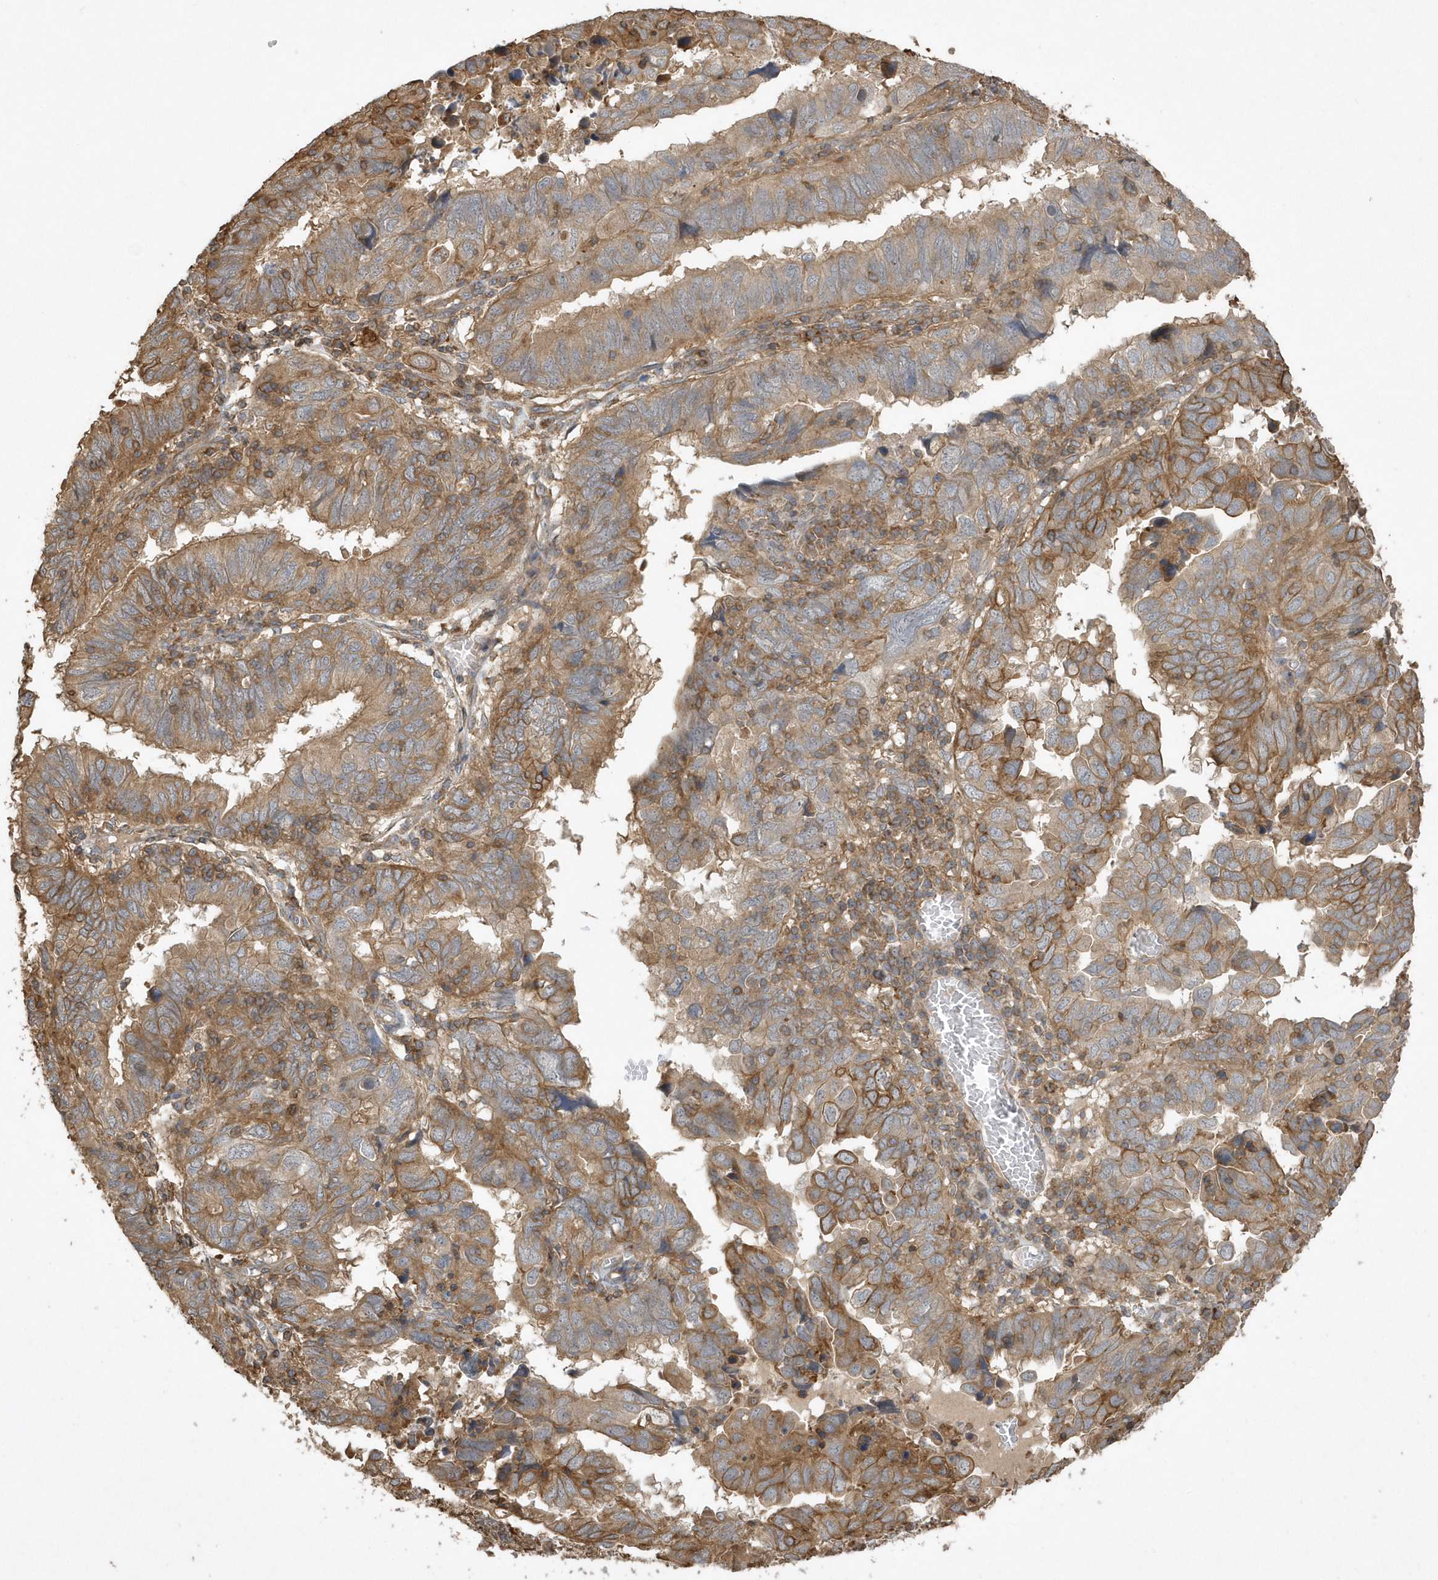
{"staining": {"intensity": "moderate", "quantity": ">75%", "location": "cytoplasmic/membranous"}, "tissue": "endometrial cancer", "cell_type": "Tumor cells", "image_type": "cancer", "snomed": [{"axis": "morphology", "description": "Adenocarcinoma, NOS"}, {"axis": "topography", "description": "Uterus"}], "caption": "High-power microscopy captured an IHC image of endometrial cancer, revealing moderate cytoplasmic/membranous expression in approximately >75% of tumor cells.", "gene": "SENP8", "patient": {"sex": "female", "age": 77}}